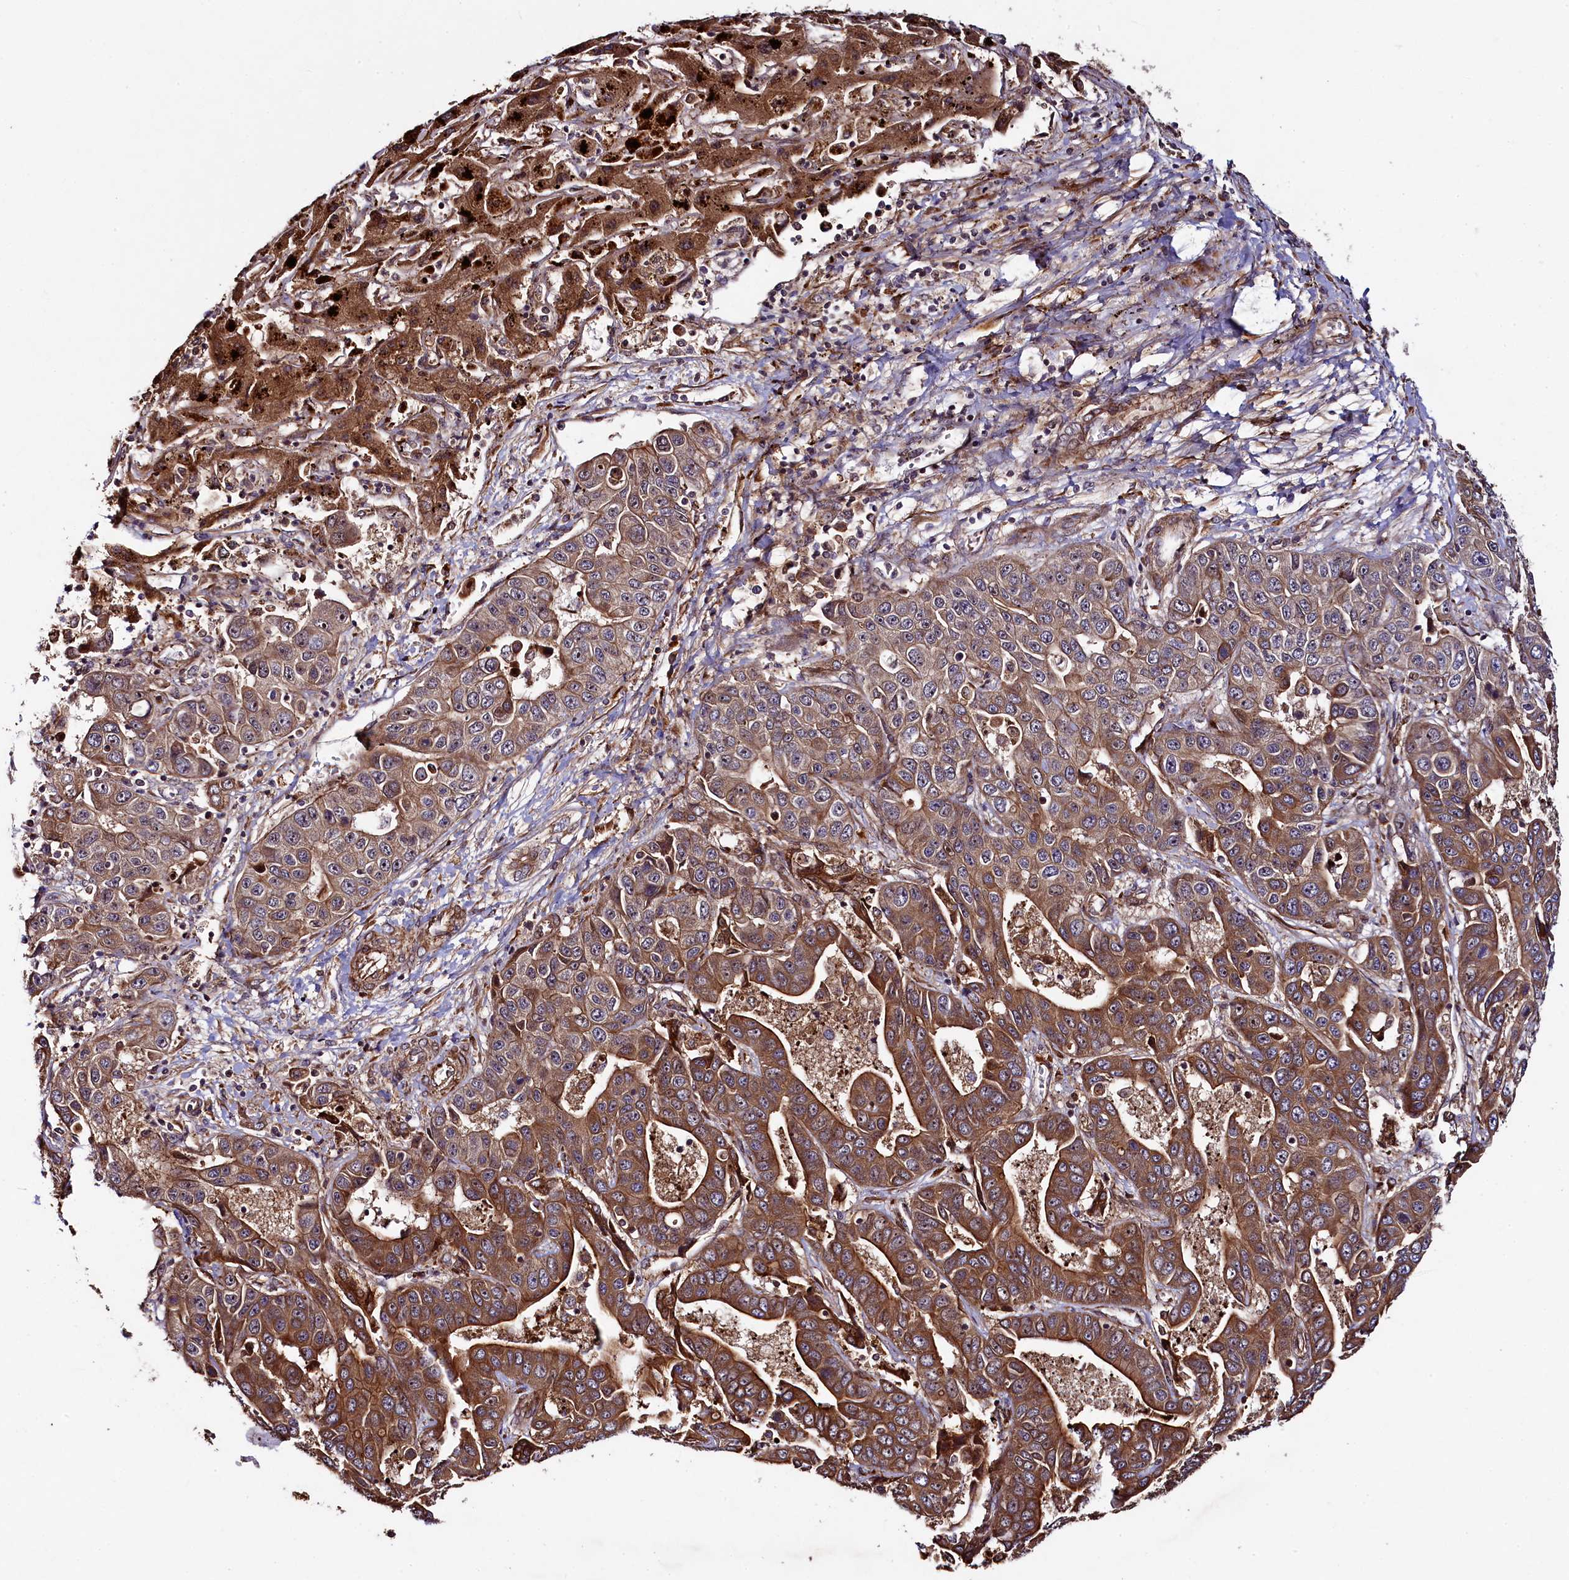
{"staining": {"intensity": "moderate", "quantity": ">75%", "location": "cytoplasmic/membranous"}, "tissue": "liver cancer", "cell_type": "Tumor cells", "image_type": "cancer", "snomed": [{"axis": "morphology", "description": "Cholangiocarcinoma"}, {"axis": "topography", "description": "Liver"}], "caption": "High-magnification brightfield microscopy of liver cancer stained with DAB (brown) and counterstained with hematoxylin (blue). tumor cells exhibit moderate cytoplasmic/membranous expression is appreciated in approximately>75% of cells.", "gene": "CCDC102A", "patient": {"sex": "female", "age": 52}}